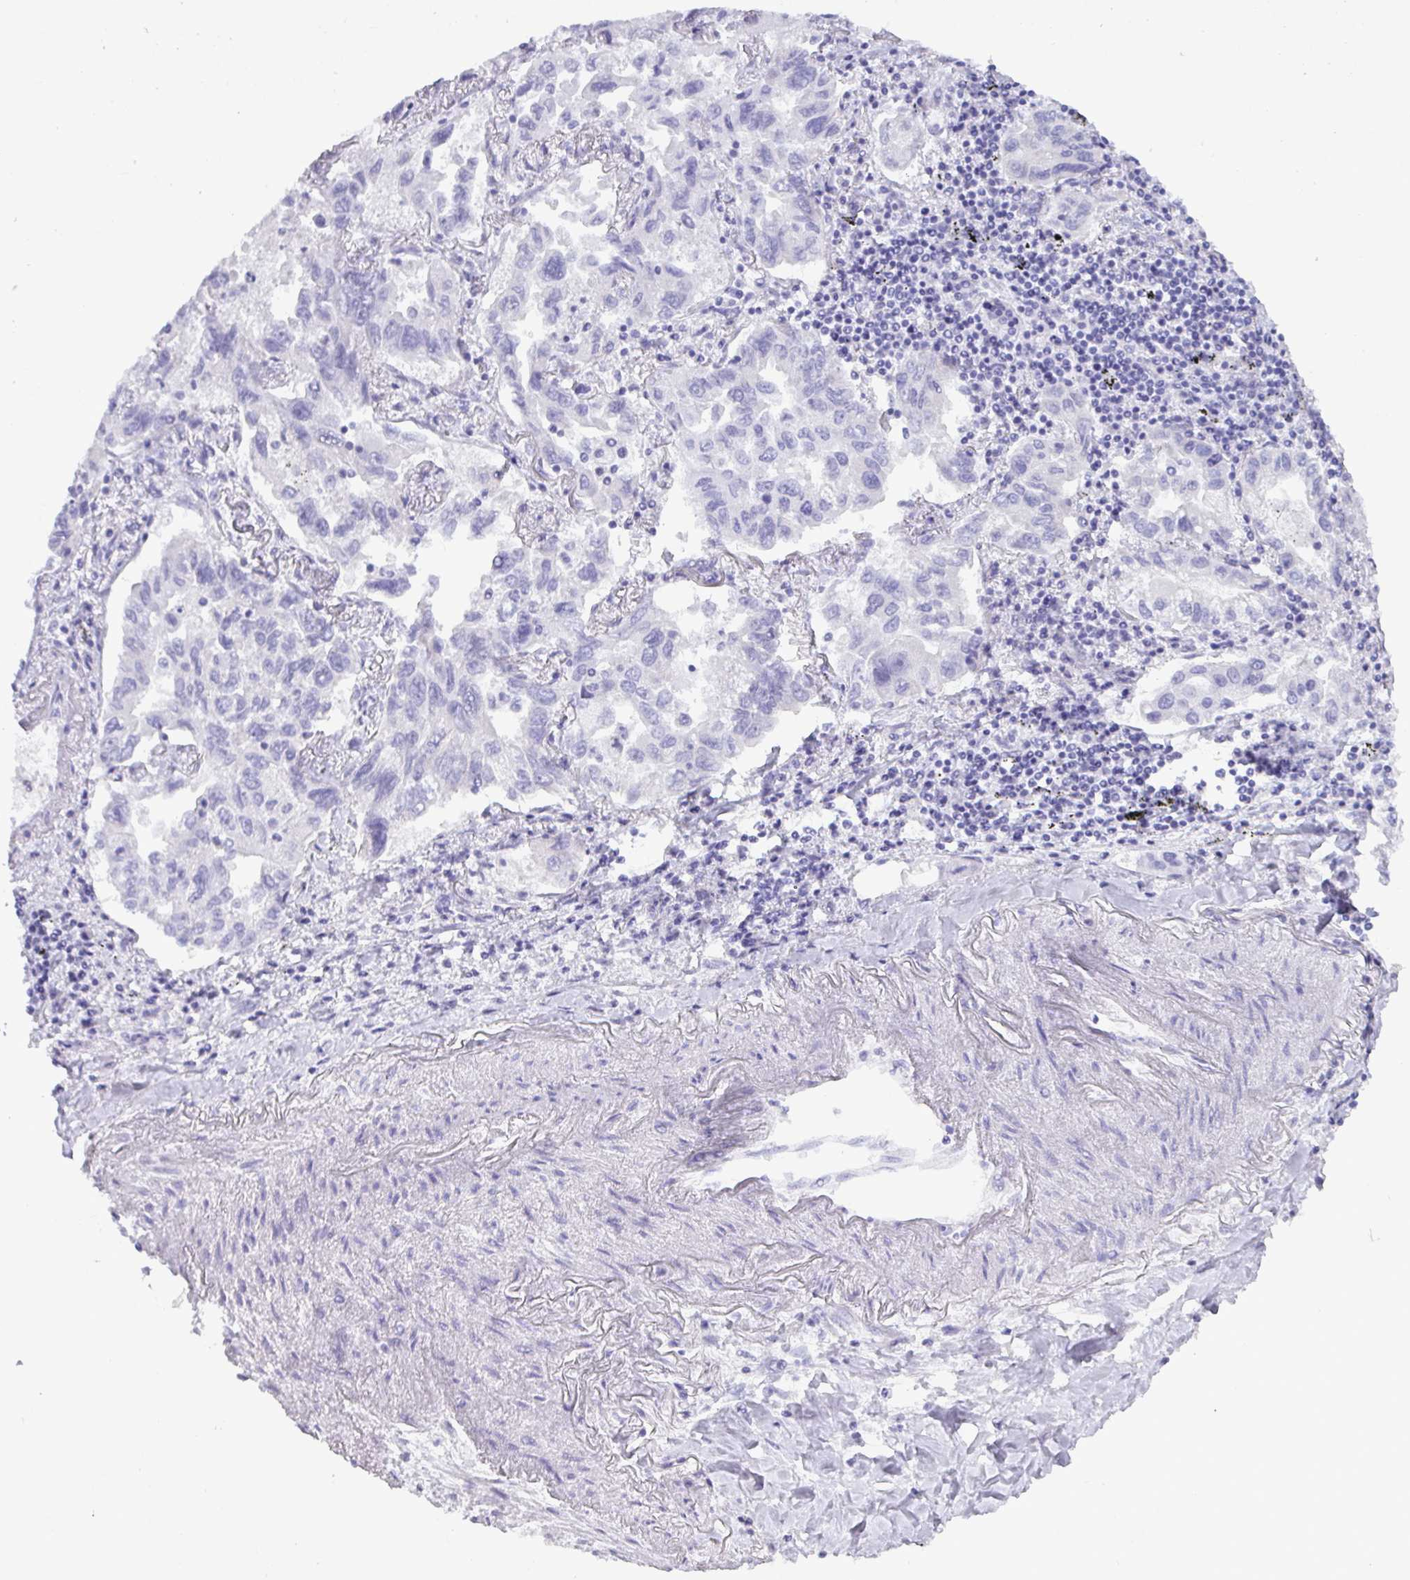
{"staining": {"intensity": "negative", "quantity": "none", "location": "none"}, "tissue": "lung cancer", "cell_type": "Tumor cells", "image_type": "cancer", "snomed": [{"axis": "morphology", "description": "Adenocarcinoma, NOS"}, {"axis": "topography", "description": "Lung"}], "caption": "Immunohistochemistry (IHC) histopathology image of neoplastic tissue: human lung adenocarcinoma stained with DAB demonstrates no significant protein expression in tumor cells.", "gene": "C4orf33", "patient": {"sex": "male", "age": 64}}